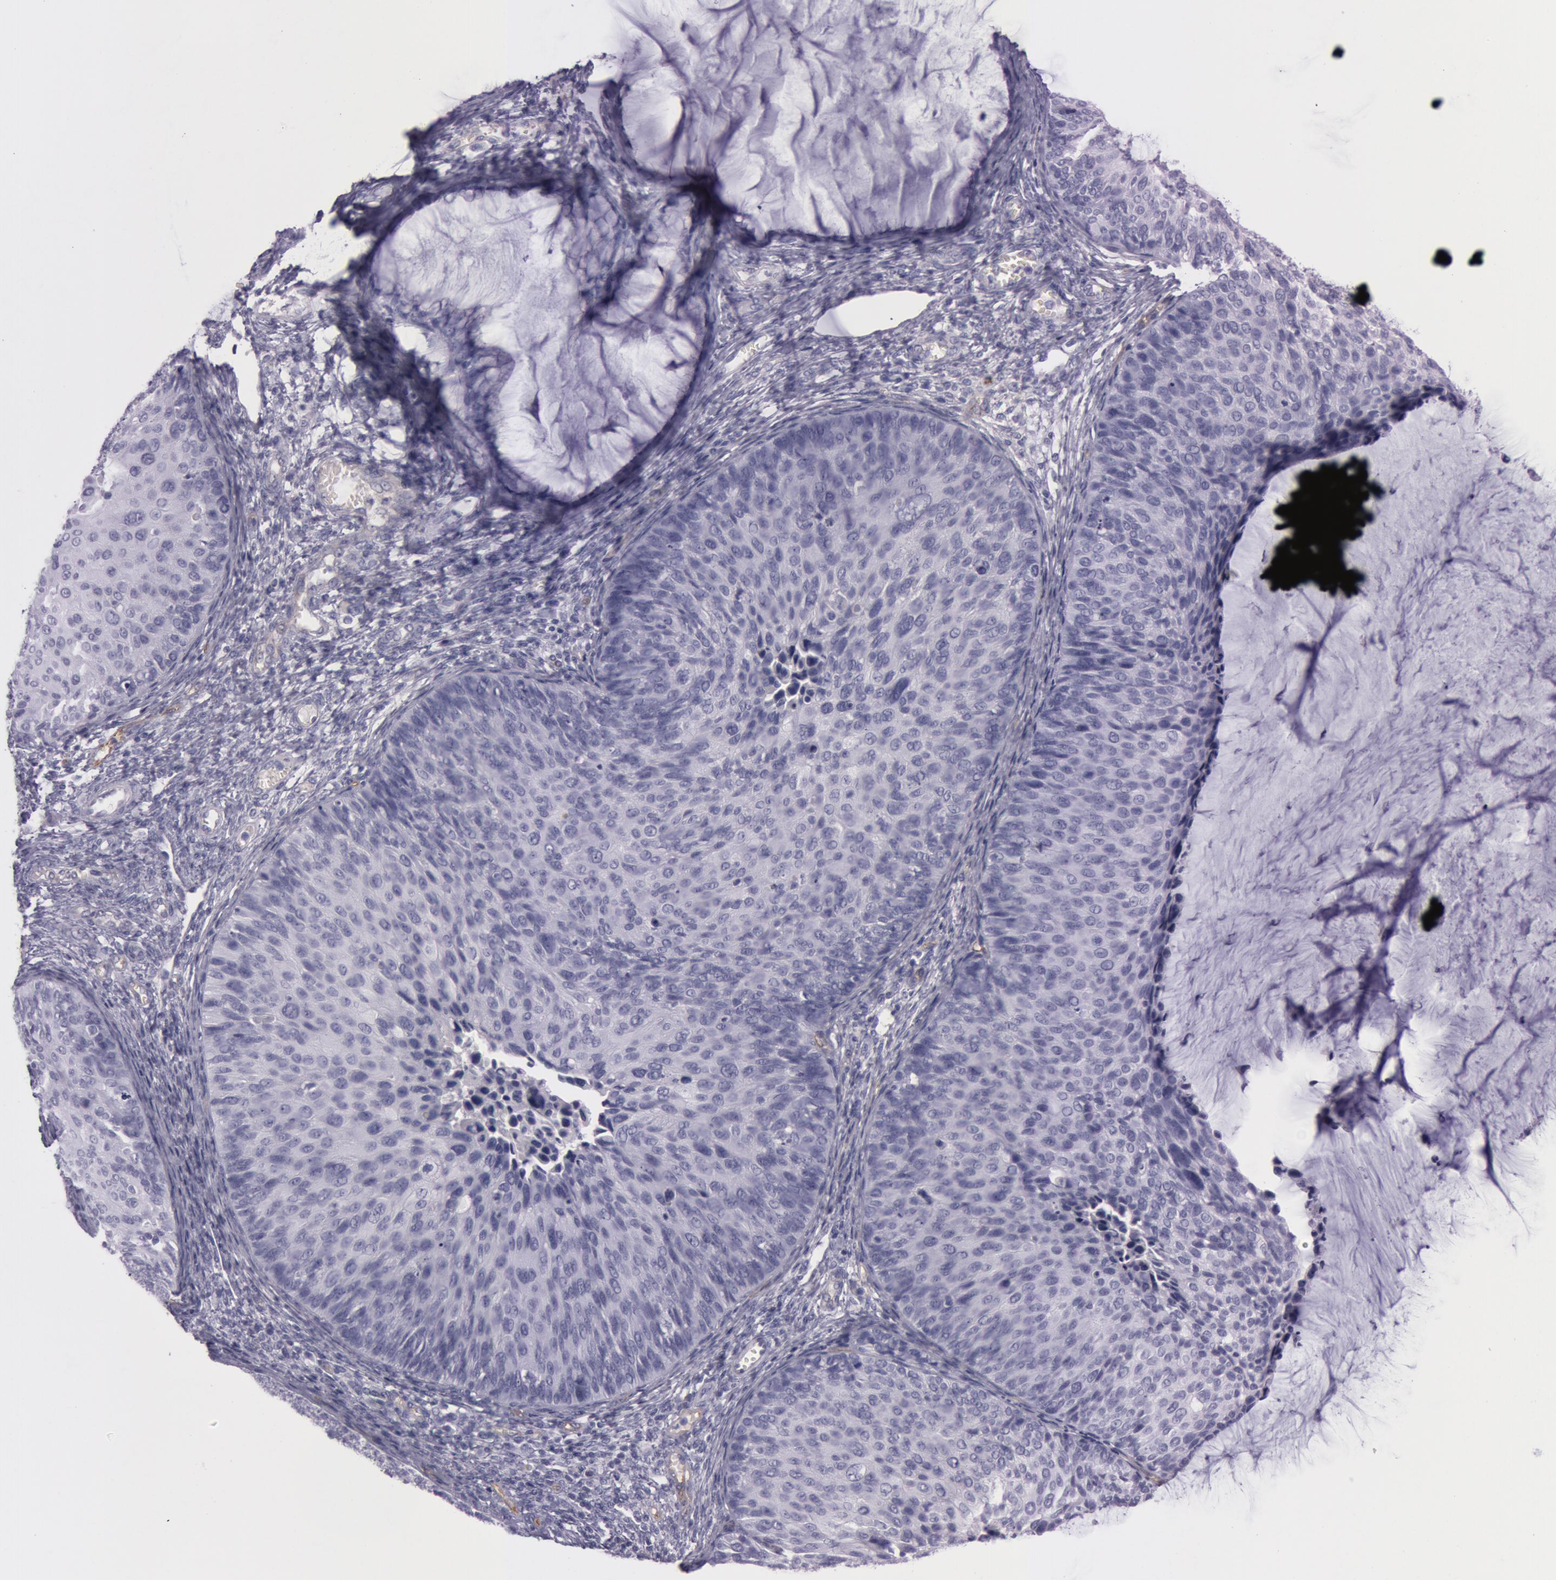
{"staining": {"intensity": "negative", "quantity": "none", "location": "none"}, "tissue": "cervical cancer", "cell_type": "Tumor cells", "image_type": "cancer", "snomed": [{"axis": "morphology", "description": "Squamous cell carcinoma, NOS"}, {"axis": "topography", "description": "Cervix"}], "caption": "Immunohistochemical staining of squamous cell carcinoma (cervical) exhibits no significant expression in tumor cells. (DAB (3,3'-diaminobenzidine) IHC visualized using brightfield microscopy, high magnification).", "gene": "FOLH1", "patient": {"sex": "female", "age": 36}}